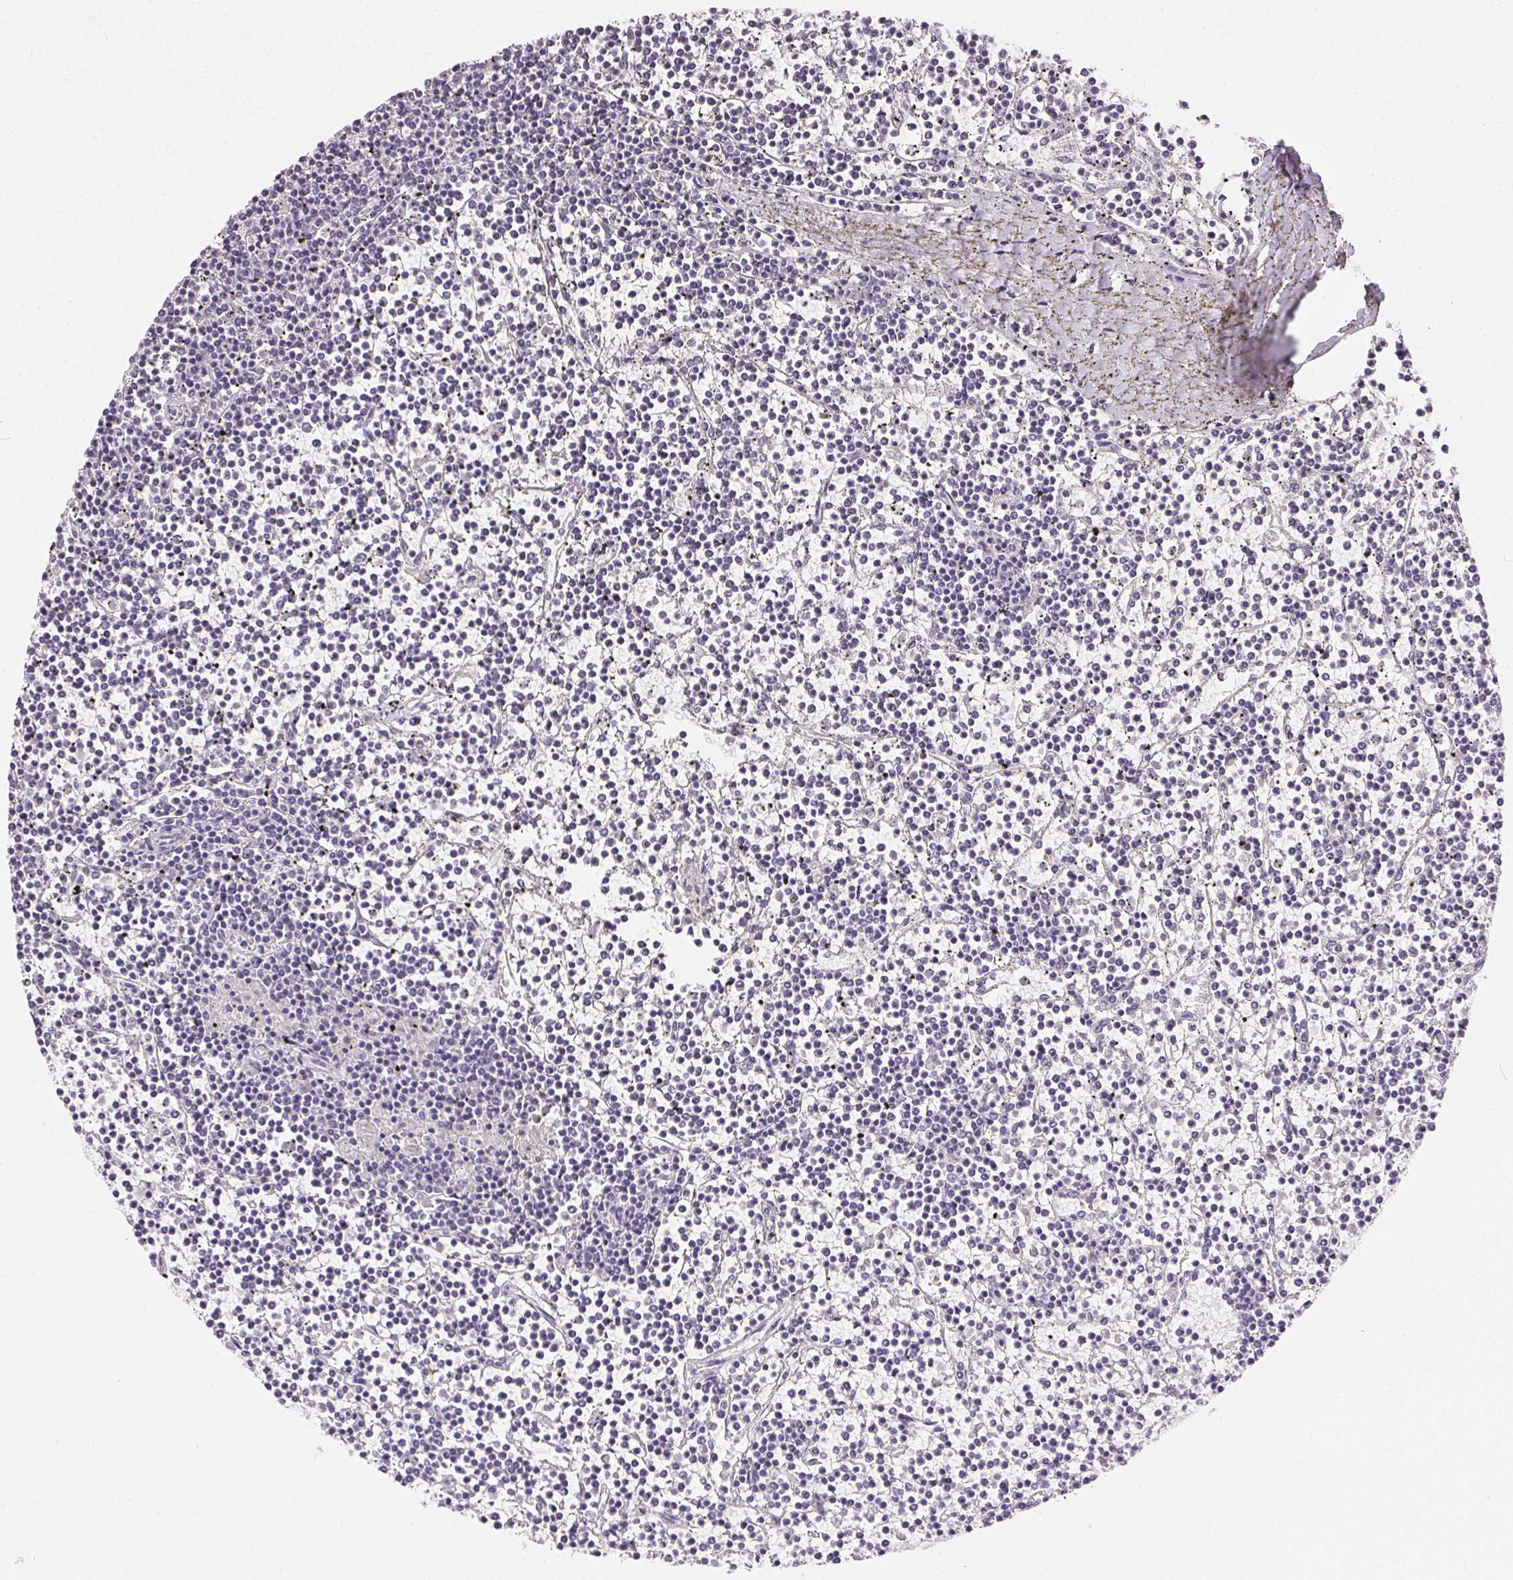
{"staining": {"intensity": "negative", "quantity": "none", "location": "none"}, "tissue": "lymphoma", "cell_type": "Tumor cells", "image_type": "cancer", "snomed": [{"axis": "morphology", "description": "Malignant lymphoma, non-Hodgkin's type, Low grade"}, {"axis": "topography", "description": "Spleen"}], "caption": "A histopathology image of lymphoma stained for a protein shows no brown staining in tumor cells.", "gene": "SYCE2", "patient": {"sex": "female", "age": 19}}